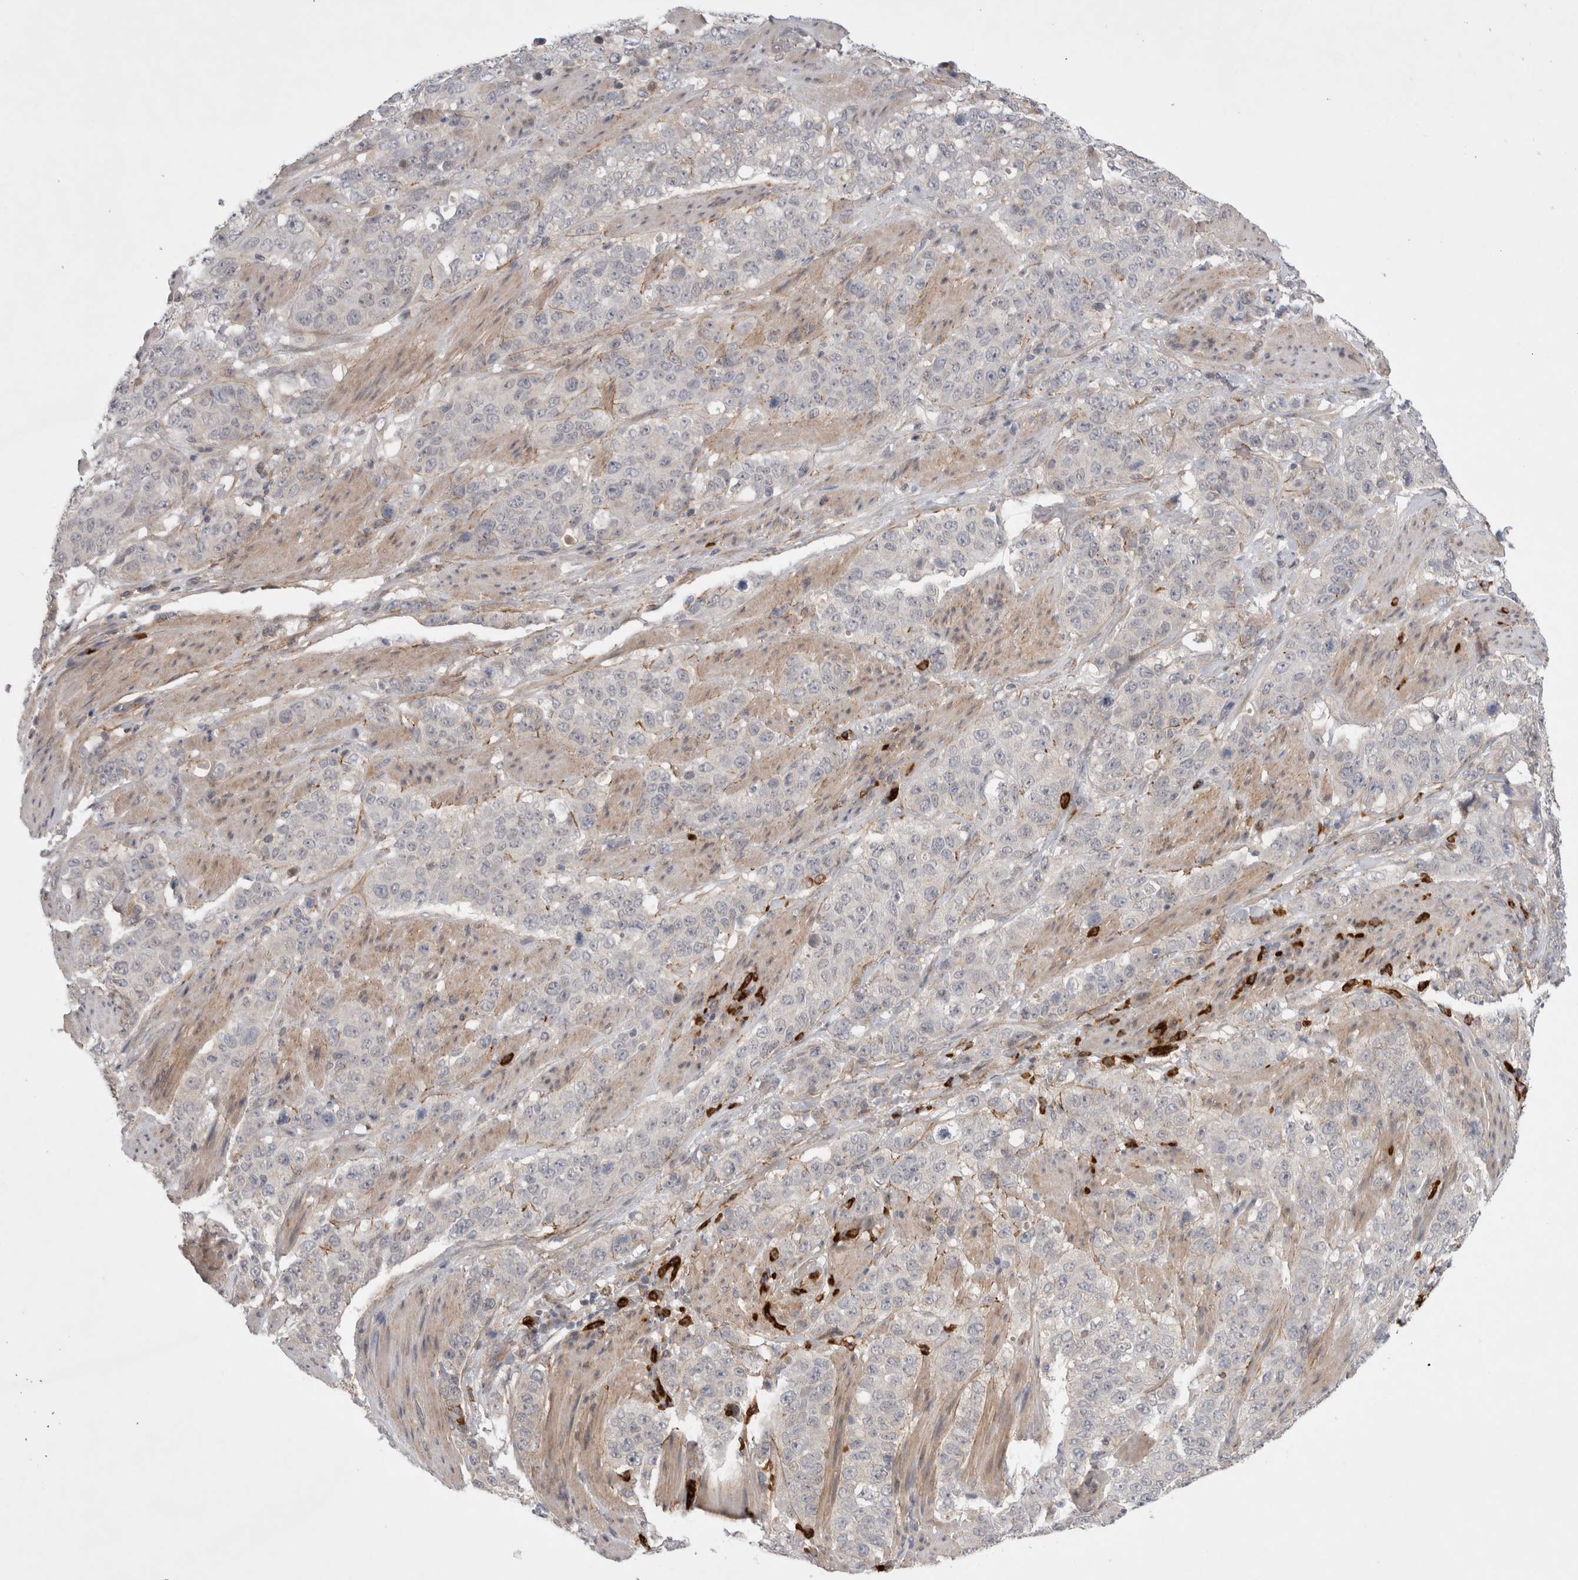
{"staining": {"intensity": "negative", "quantity": "none", "location": "none"}, "tissue": "stomach cancer", "cell_type": "Tumor cells", "image_type": "cancer", "snomed": [{"axis": "morphology", "description": "Adenocarcinoma, NOS"}, {"axis": "topography", "description": "Stomach"}], "caption": "An IHC micrograph of stomach adenocarcinoma is shown. There is no staining in tumor cells of stomach adenocarcinoma.", "gene": "GSDMB", "patient": {"sex": "male", "age": 48}}